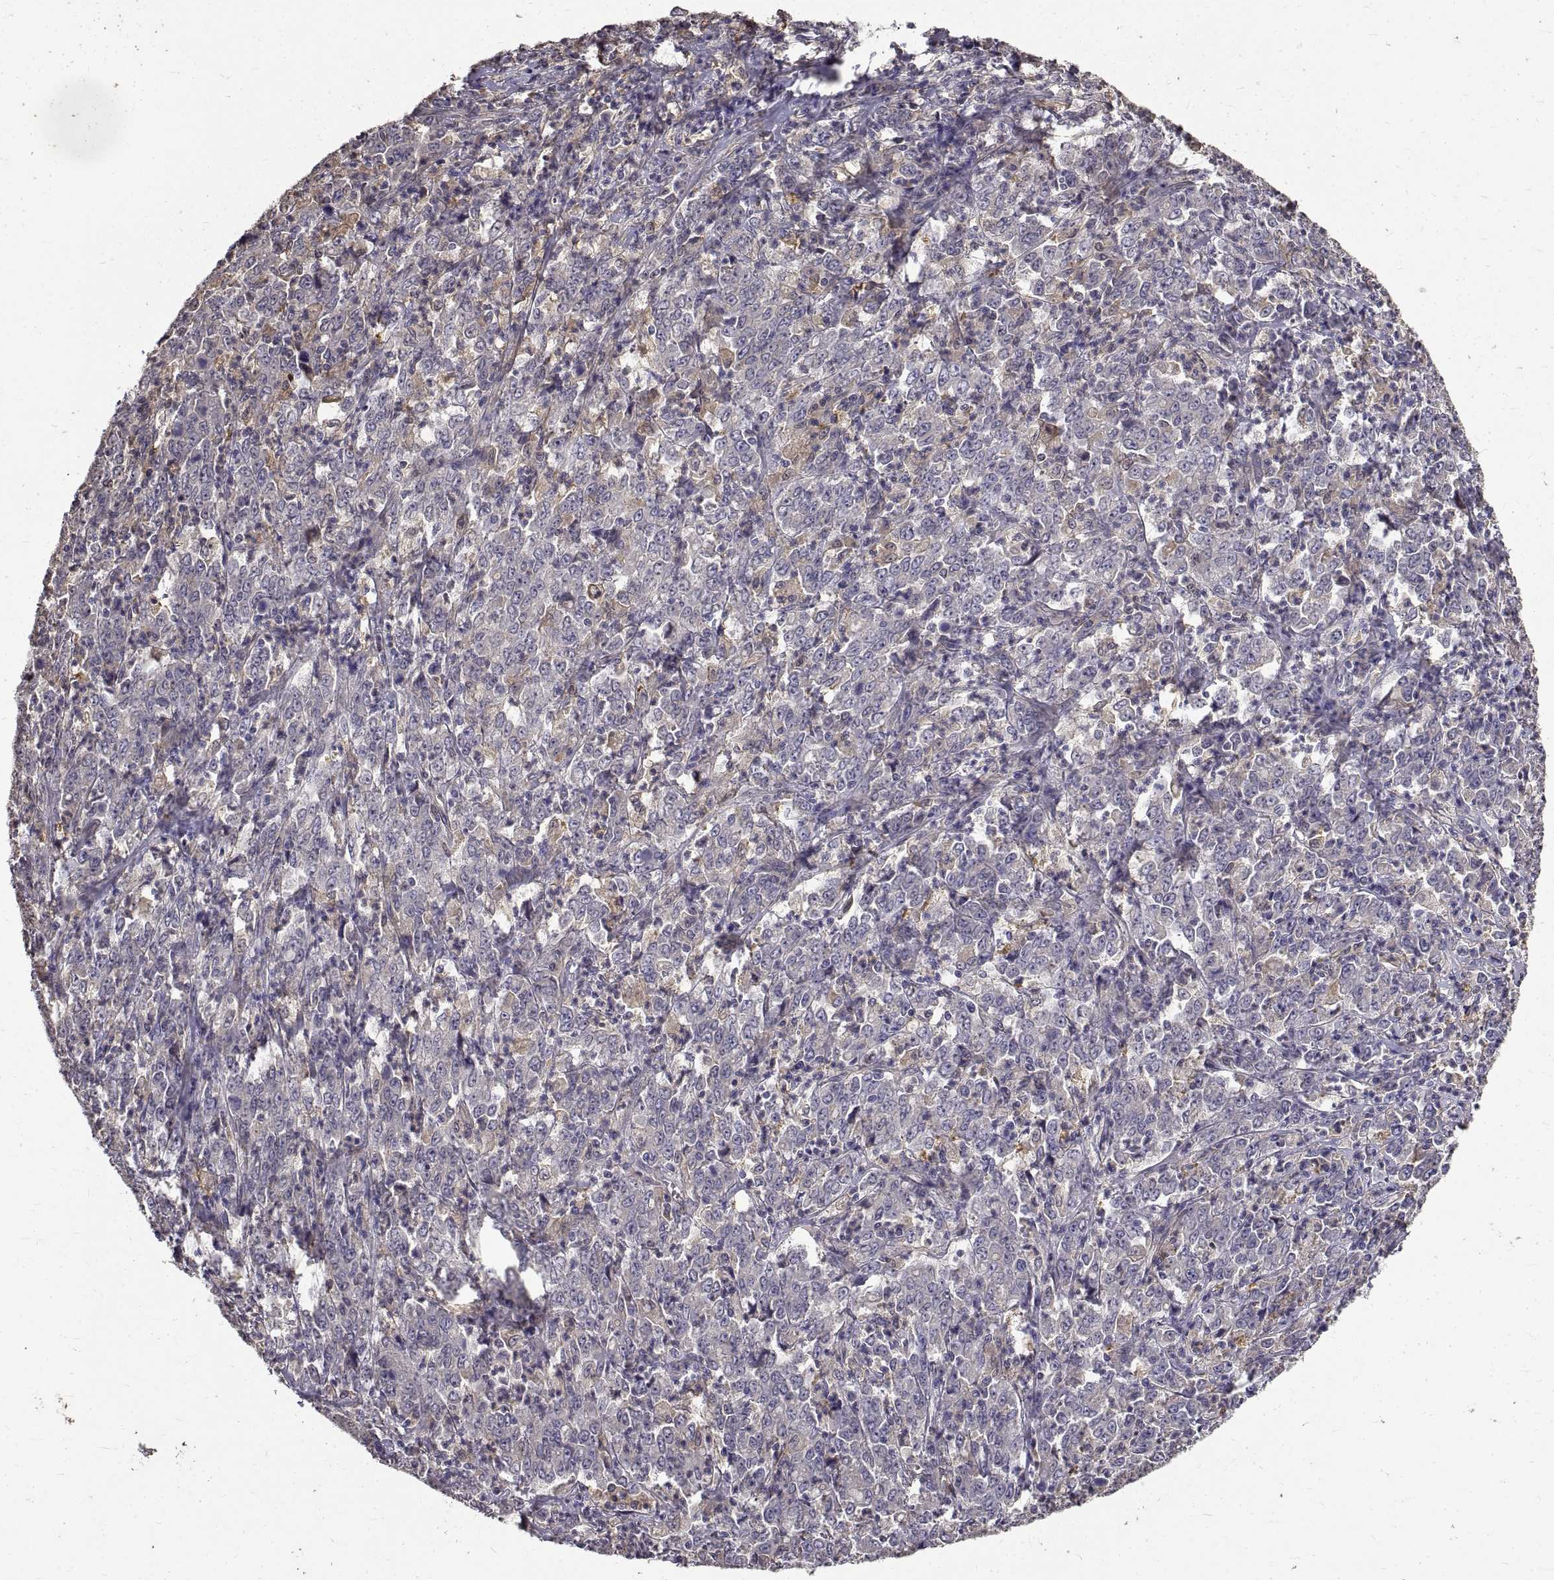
{"staining": {"intensity": "negative", "quantity": "none", "location": "none"}, "tissue": "stomach cancer", "cell_type": "Tumor cells", "image_type": "cancer", "snomed": [{"axis": "morphology", "description": "Adenocarcinoma, NOS"}, {"axis": "topography", "description": "Stomach, lower"}], "caption": "Tumor cells show no significant protein staining in adenocarcinoma (stomach).", "gene": "PEA15", "patient": {"sex": "female", "age": 71}}